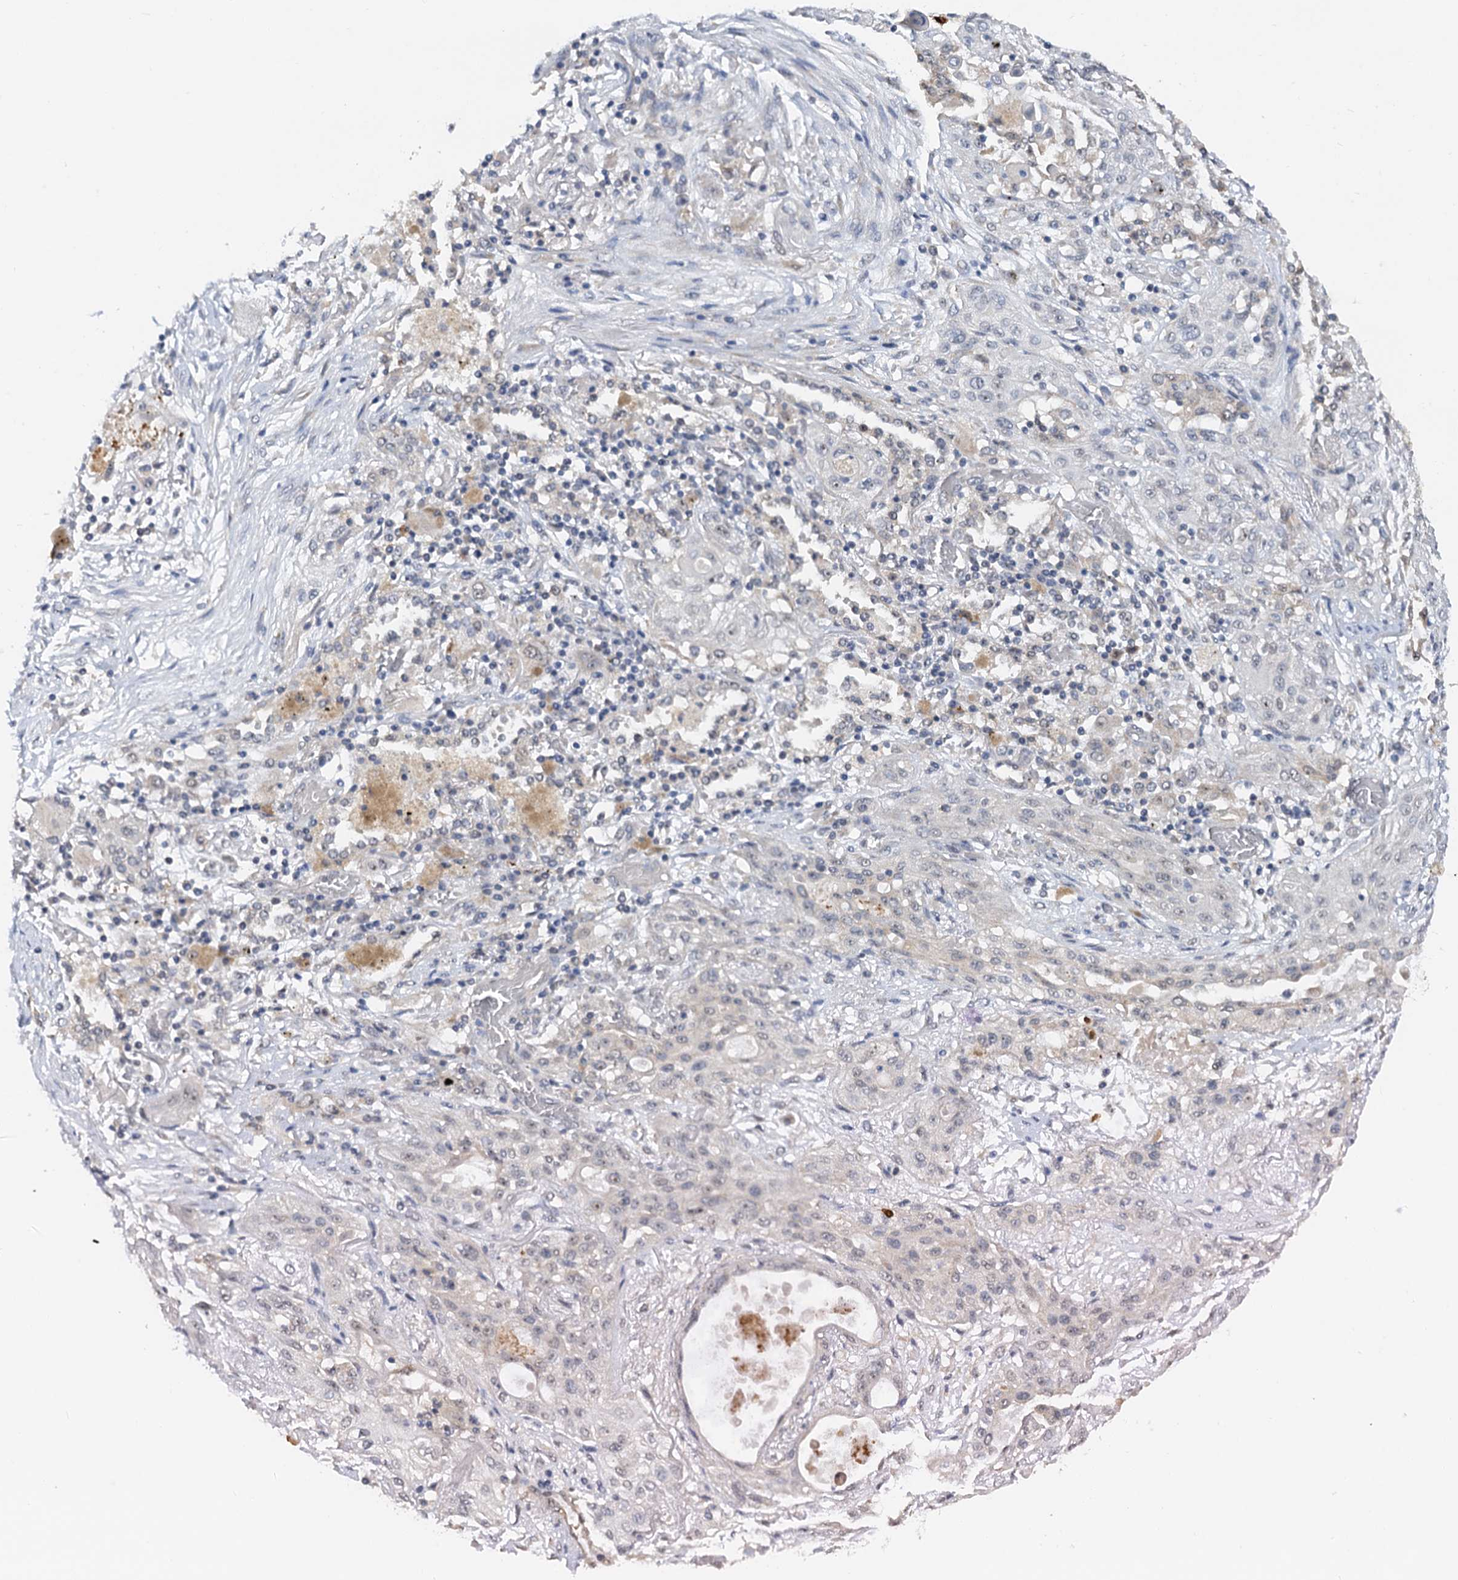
{"staining": {"intensity": "negative", "quantity": "none", "location": "none"}, "tissue": "lung cancer", "cell_type": "Tumor cells", "image_type": "cancer", "snomed": [{"axis": "morphology", "description": "Squamous cell carcinoma, NOS"}, {"axis": "topography", "description": "Lung"}], "caption": "High magnification brightfield microscopy of lung squamous cell carcinoma stained with DAB (3,3'-diaminobenzidine) (brown) and counterstained with hematoxylin (blue): tumor cells show no significant positivity.", "gene": "NAT10", "patient": {"sex": "female", "age": 47}}